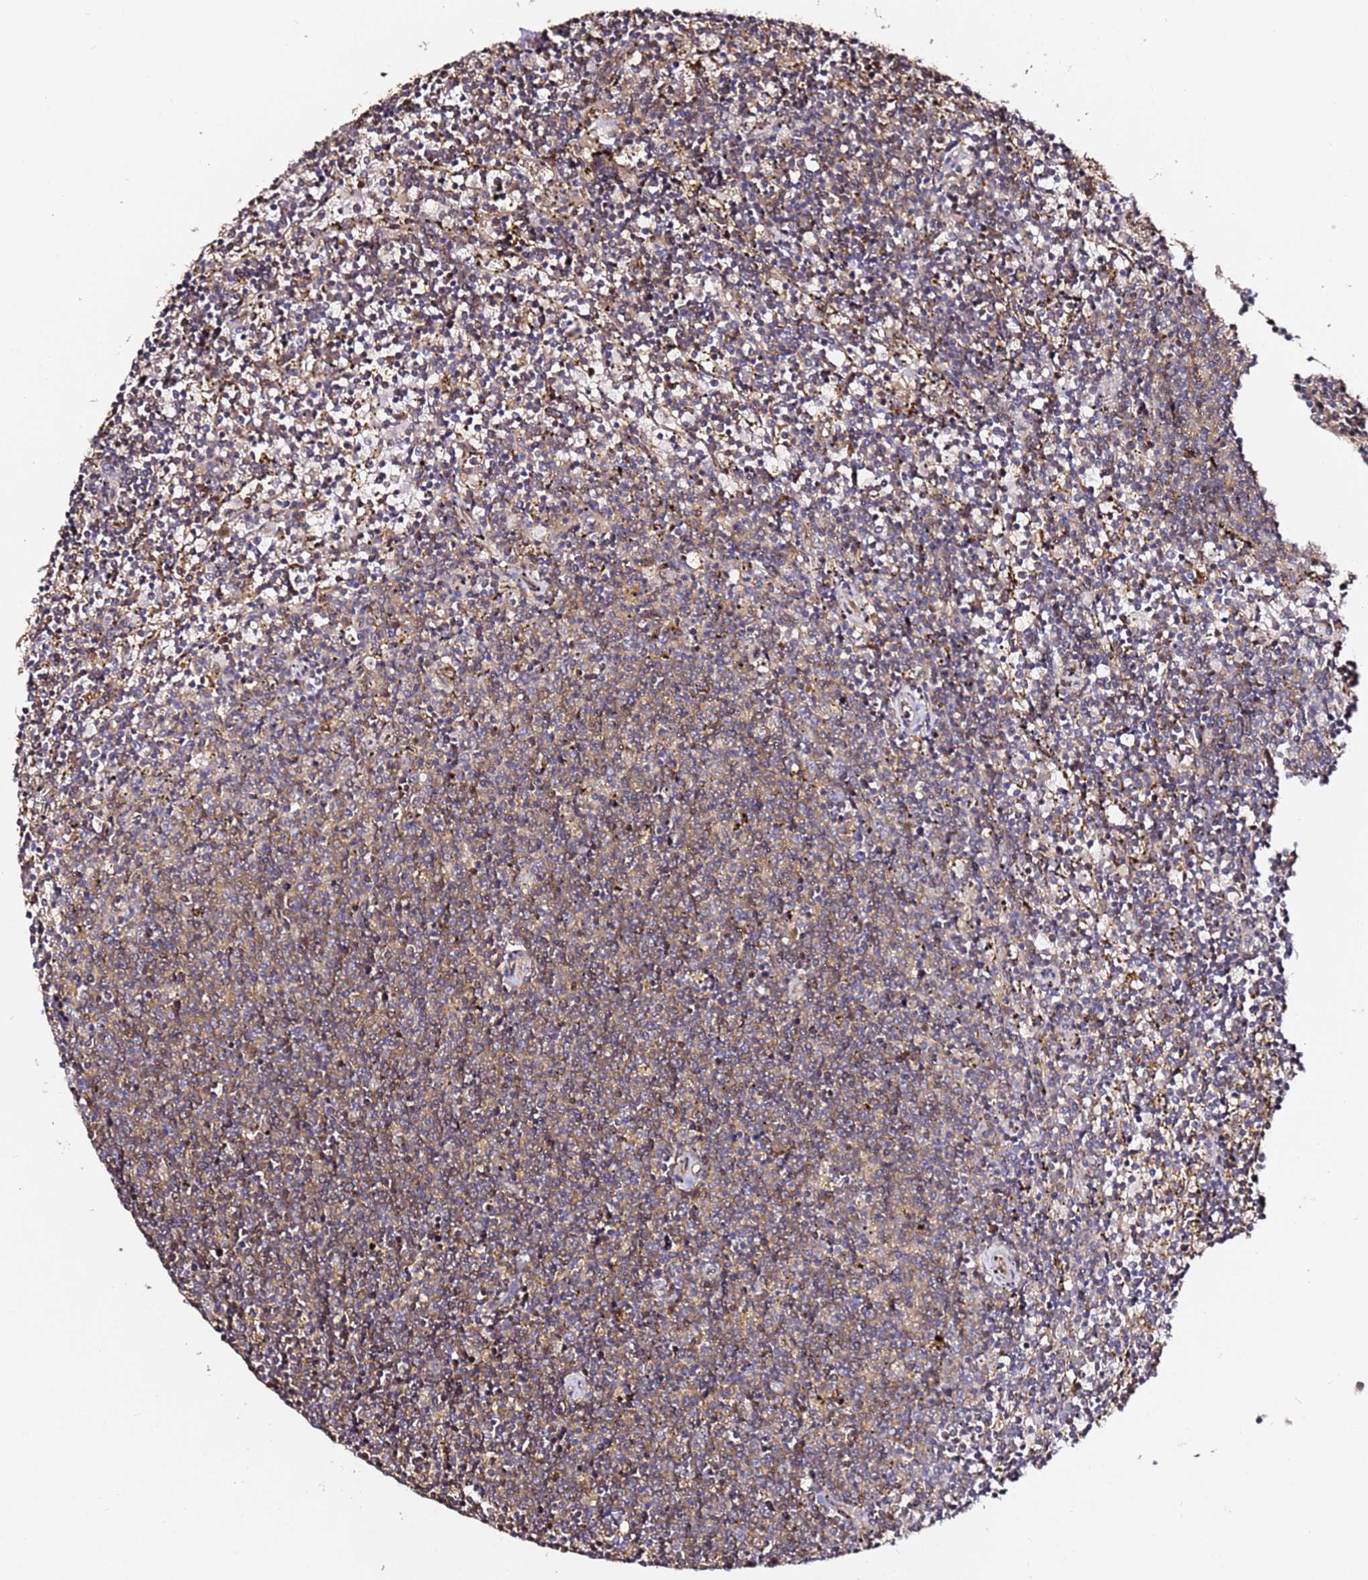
{"staining": {"intensity": "weak", "quantity": "25%-75%", "location": "cytoplasmic/membranous"}, "tissue": "lymphoma", "cell_type": "Tumor cells", "image_type": "cancer", "snomed": [{"axis": "morphology", "description": "Malignant lymphoma, non-Hodgkin's type, Low grade"}, {"axis": "topography", "description": "Spleen"}], "caption": "The photomicrograph displays a brown stain indicating the presence of a protein in the cytoplasmic/membranous of tumor cells in lymphoma.", "gene": "ALG11", "patient": {"sex": "female", "age": 50}}